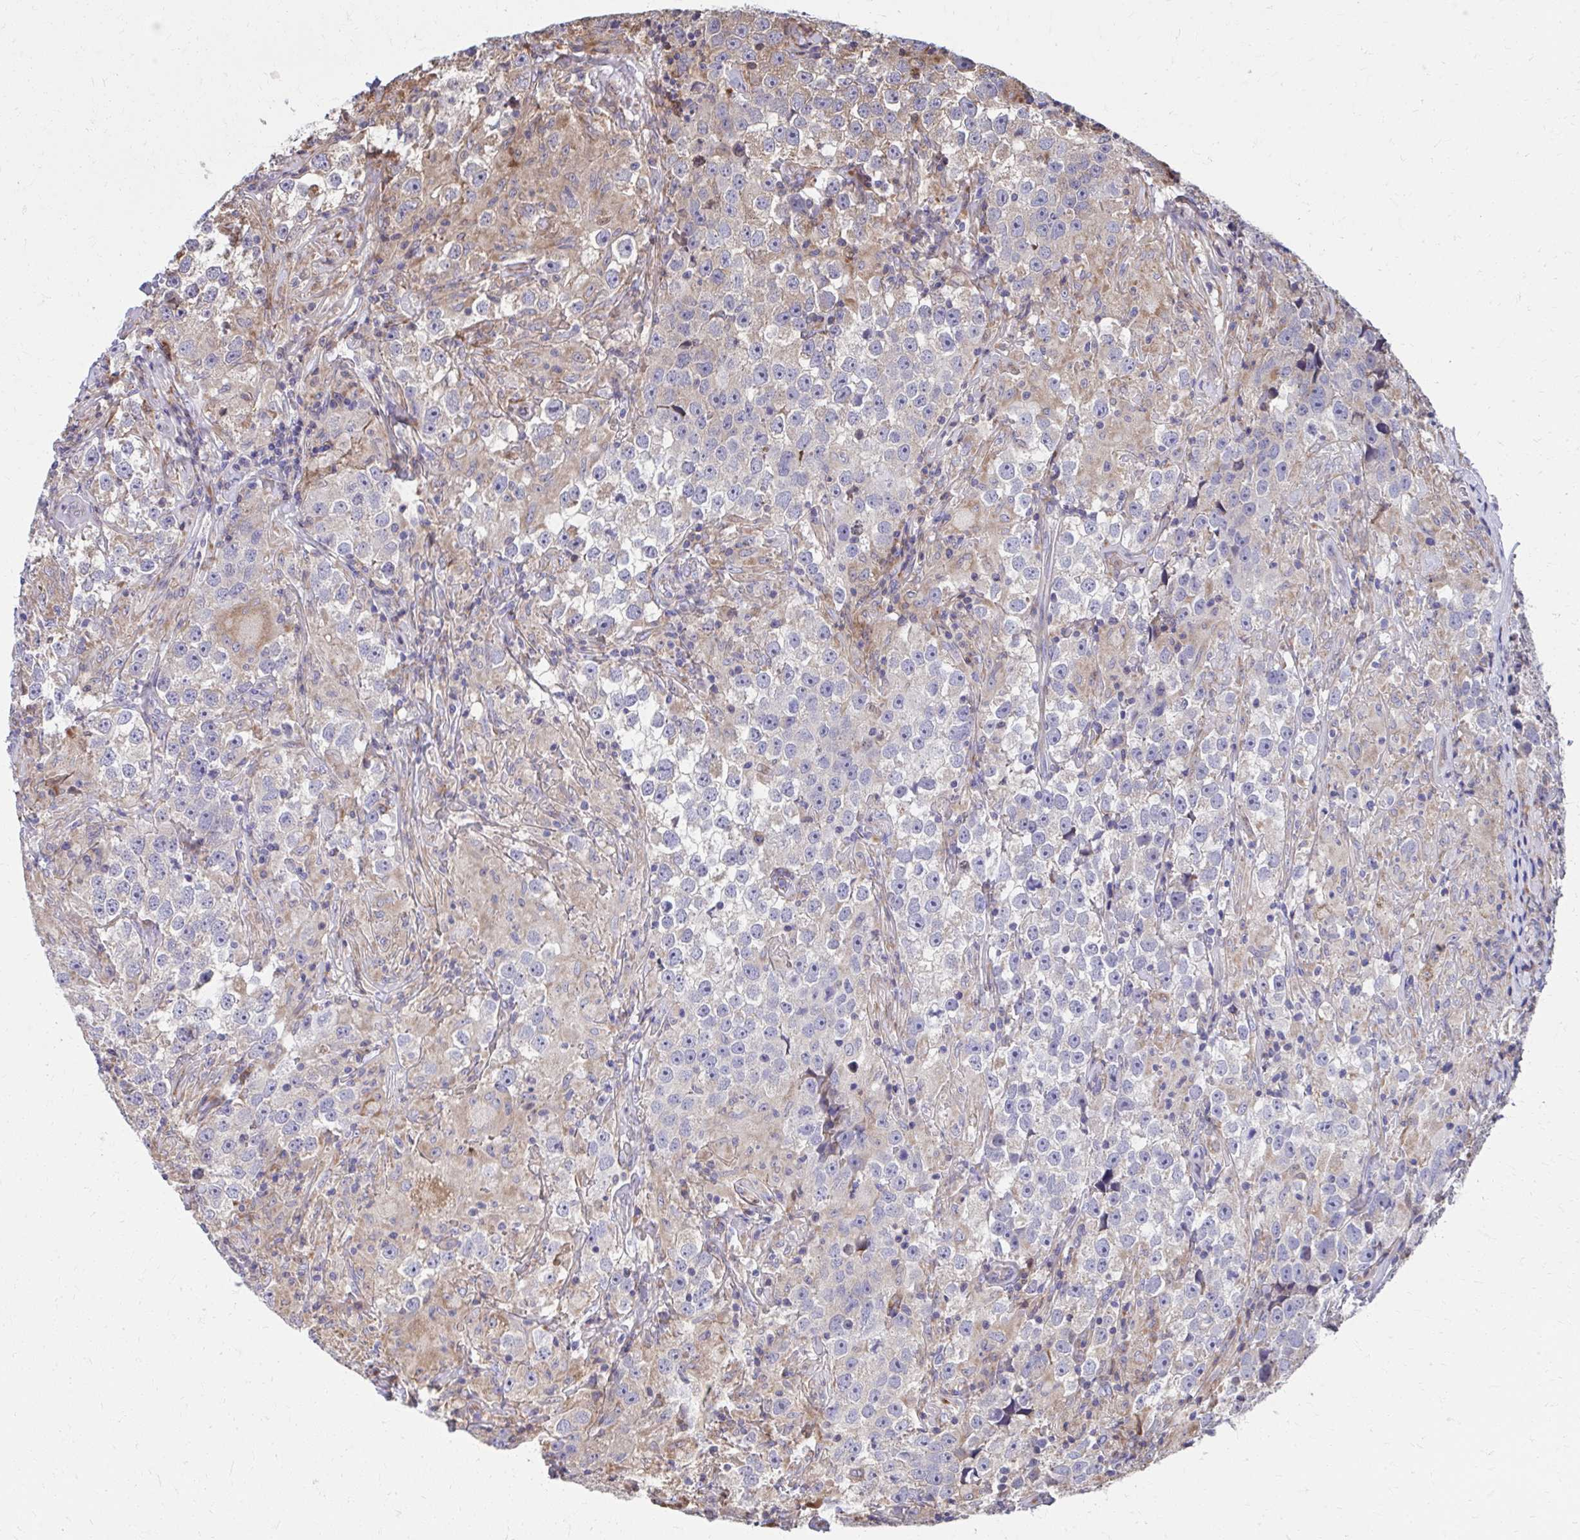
{"staining": {"intensity": "weak", "quantity": "<25%", "location": "cytoplasmic/membranous"}, "tissue": "testis cancer", "cell_type": "Tumor cells", "image_type": "cancer", "snomed": [{"axis": "morphology", "description": "Seminoma, NOS"}, {"axis": "topography", "description": "Testis"}], "caption": "This is a image of immunohistochemistry staining of testis cancer (seminoma), which shows no staining in tumor cells.", "gene": "ZNF778", "patient": {"sex": "male", "age": 46}}